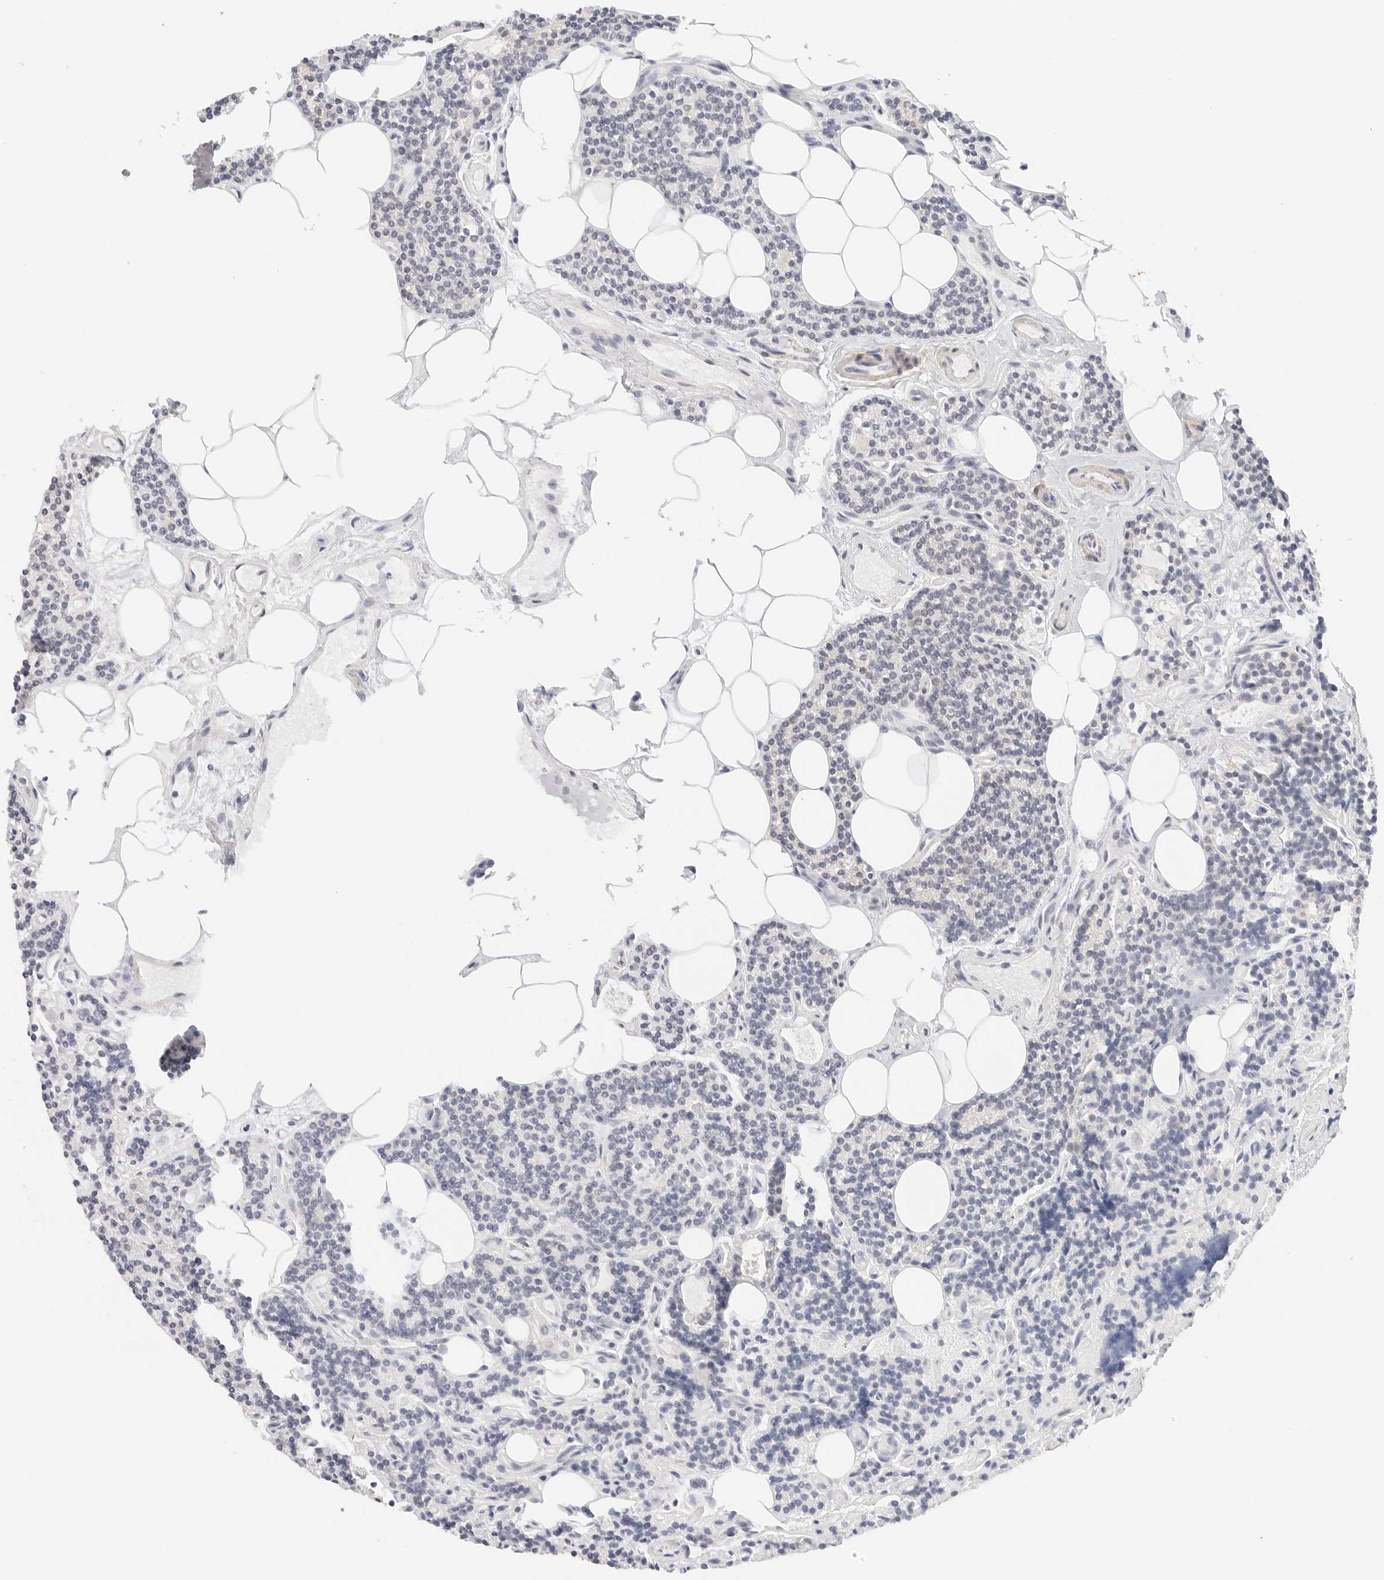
{"staining": {"intensity": "negative", "quantity": "none", "location": "none"}, "tissue": "parathyroid gland", "cell_type": "Glandular cells", "image_type": "normal", "snomed": [{"axis": "morphology", "description": "Normal tissue, NOS"}, {"axis": "topography", "description": "Parathyroid gland"}], "caption": "An IHC photomicrograph of benign parathyroid gland is shown. There is no staining in glandular cells of parathyroid gland.", "gene": "PCDH19", "patient": {"sex": "female", "age": 43}}